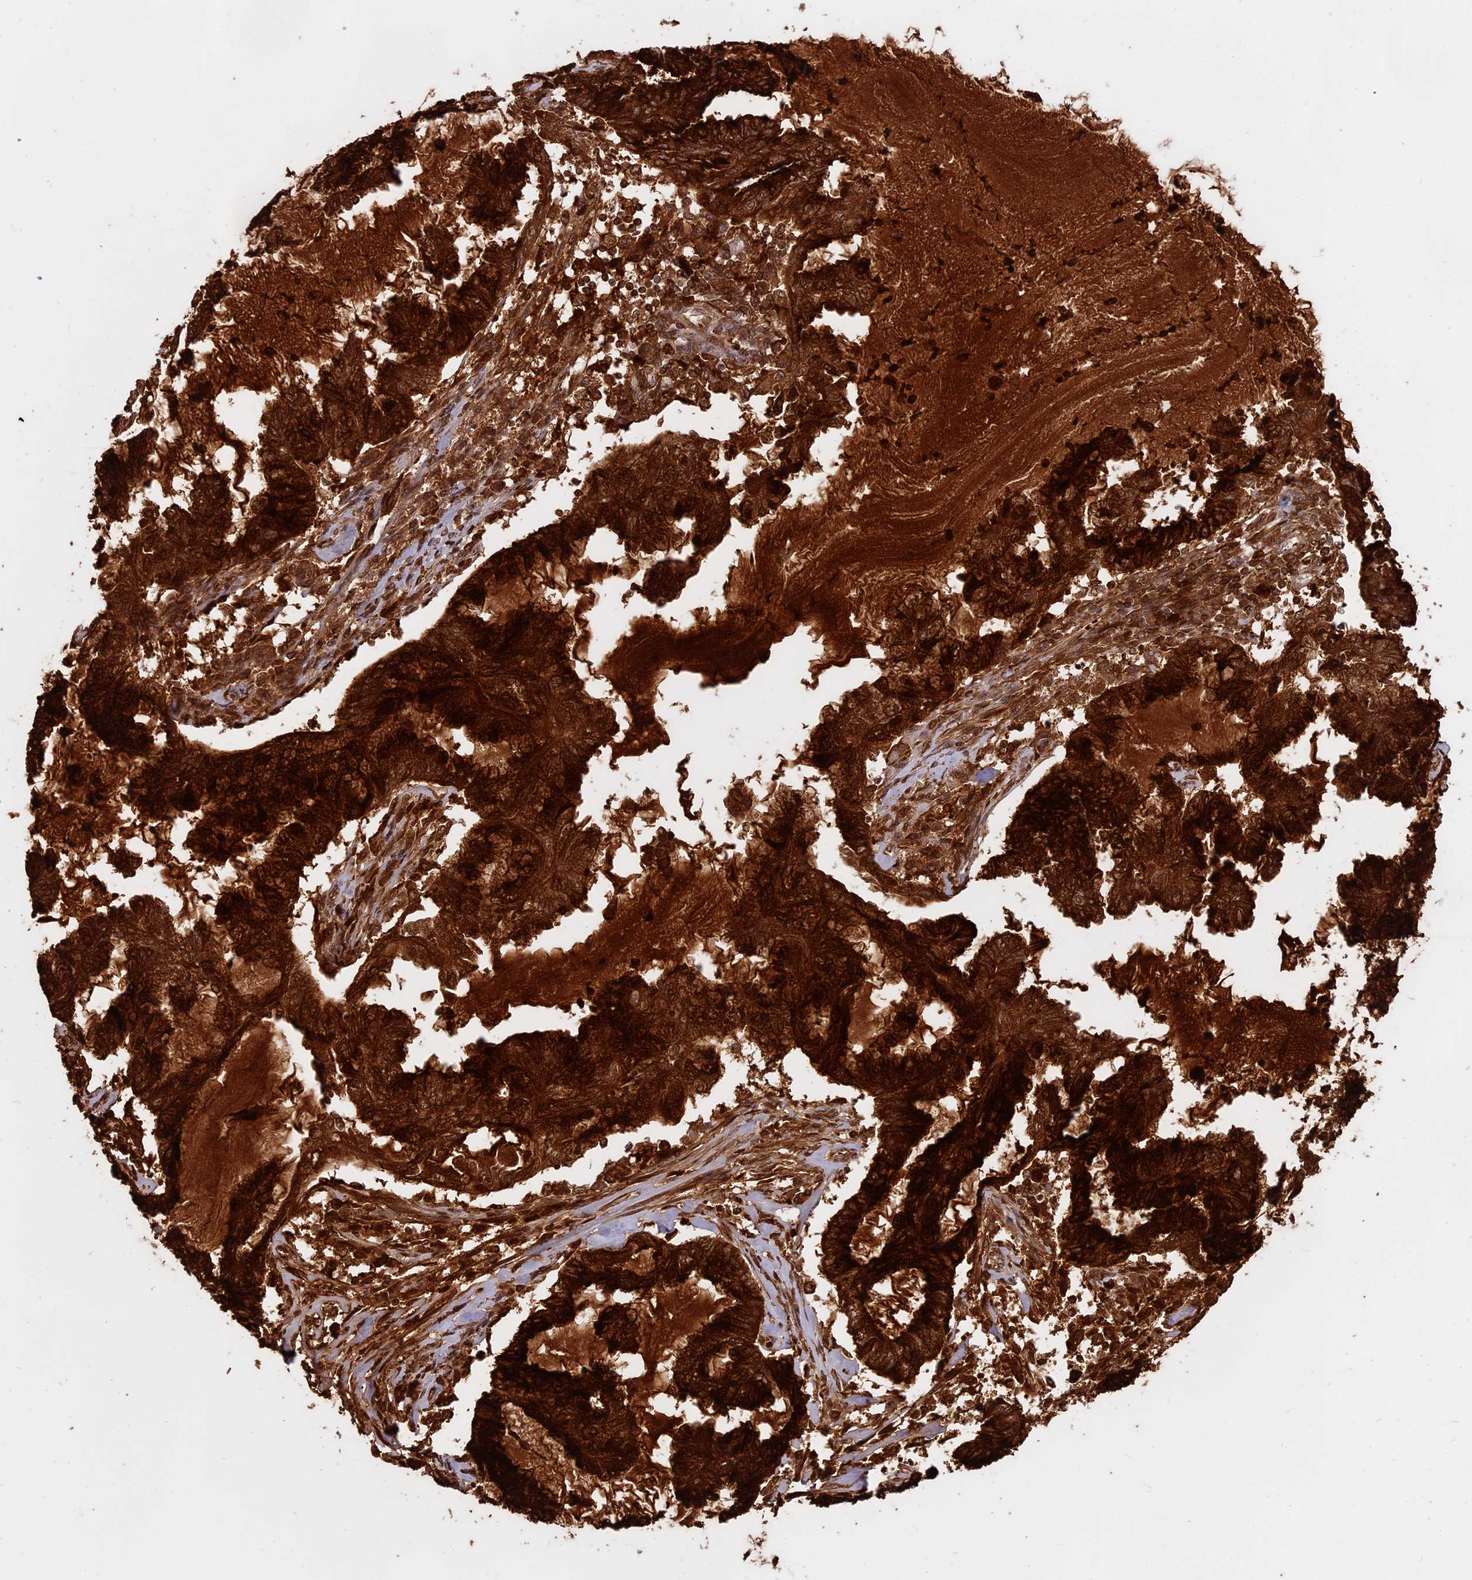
{"staining": {"intensity": "strong", "quantity": ">75%", "location": "cytoplasmic/membranous"}, "tissue": "endometrial cancer", "cell_type": "Tumor cells", "image_type": "cancer", "snomed": [{"axis": "morphology", "description": "Adenocarcinoma, NOS"}, {"axis": "topography", "description": "Endometrium"}], "caption": "A brown stain highlights strong cytoplasmic/membranous expression of a protein in adenocarcinoma (endometrial) tumor cells.", "gene": "WFDC2", "patient": {"sex": "female", "age": 86}}